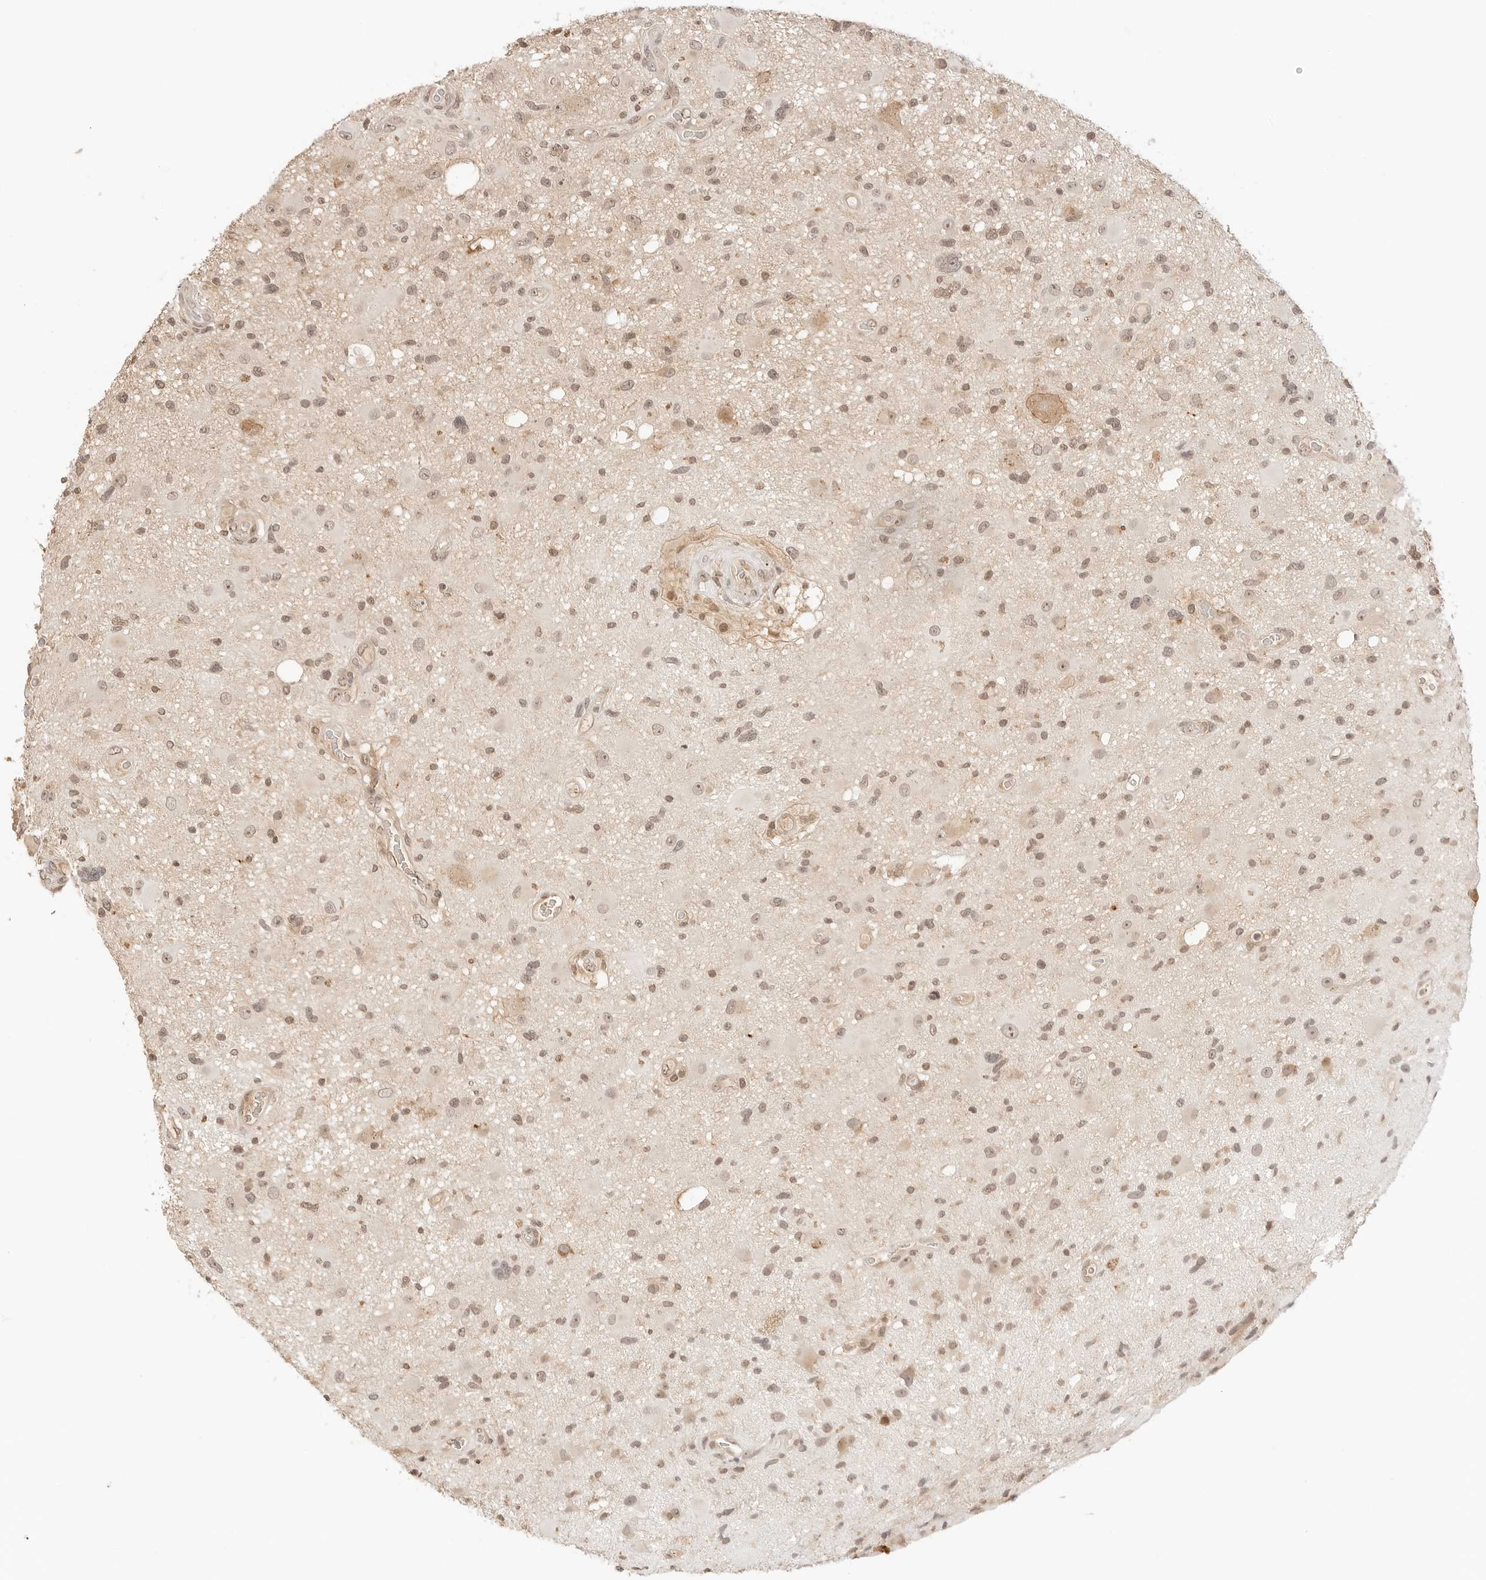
{"staining": {"intensity": "weak", "quantity": ">75%", "location": "nuclear"}, "tissue": "glioma", "cell_type": "Tumor cells", "image_type": "cancer", "snomed": [{"axis": "morphology", "description": "Glioma, malignant, High grade"}, {"axis": "topography", "description": "Brain"}], "caption": "Brown immunohistochemical staining in malignant glioma (high-grade) shows weak nuclear positivity in approximately >75% of tumor cells. (IHC, brightfield microscopy, high magnification).", "gene": "SEPTIN4", "patient": {"sex": "male", "age": 33}}